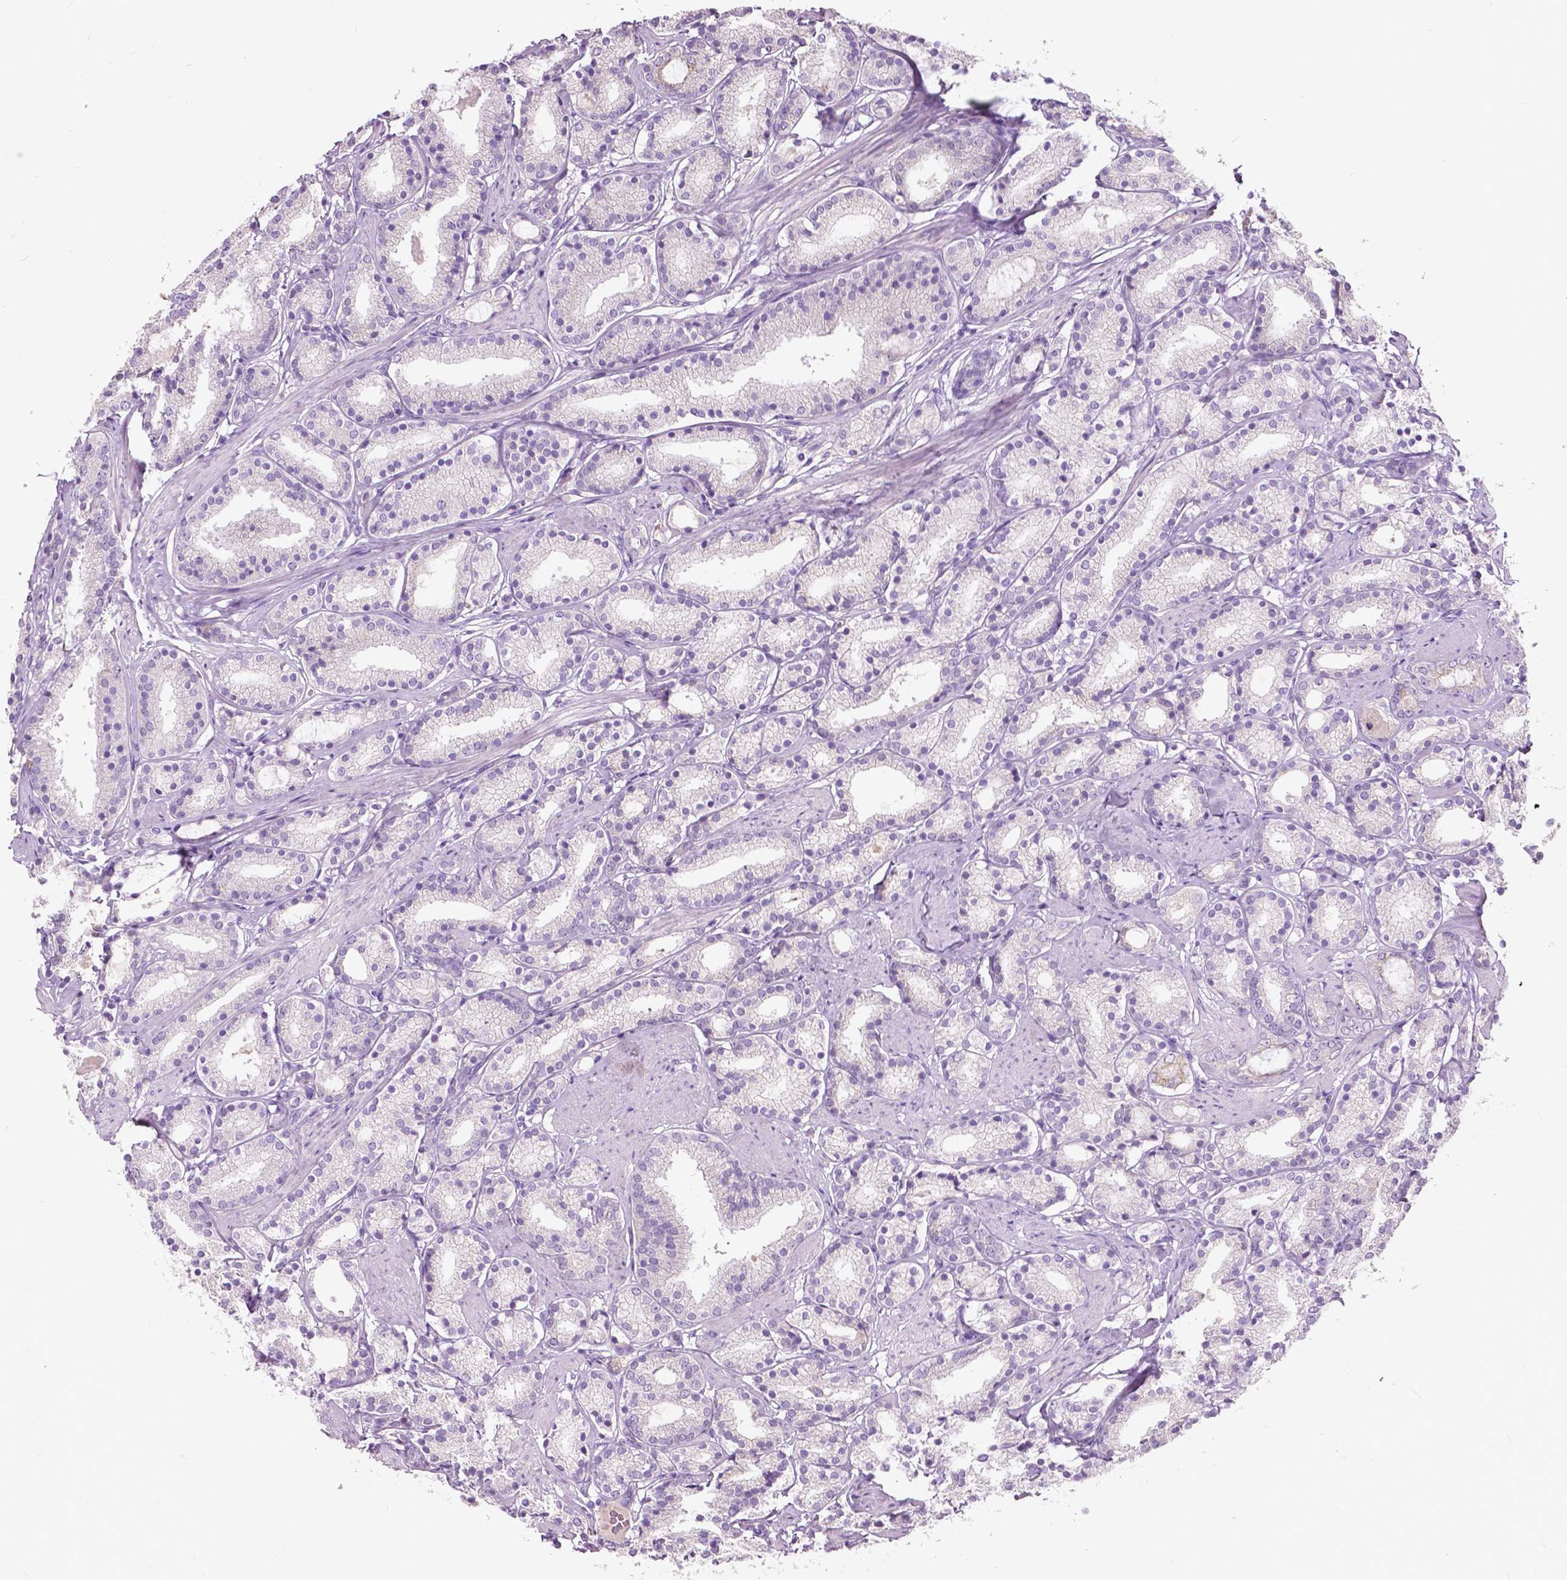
{"staining": {"intensity": "negative", "quantity": "none", "location": "none"}, "tissue": "prostate cancer", "cell_type": "Tumor cells", "image_type": "cancer", "snomed": [{"axis": "morphology", "description": "Adenocarcinoma, High grade"}, {"axis": "topography", "description": "Prostate"}], "caption": "Tumor cells show no significant protein staining in adenocarcinoma (high-grade) (prostate).", "gene": "DLX6", "patient": {"sex": "male", "age": 63}}